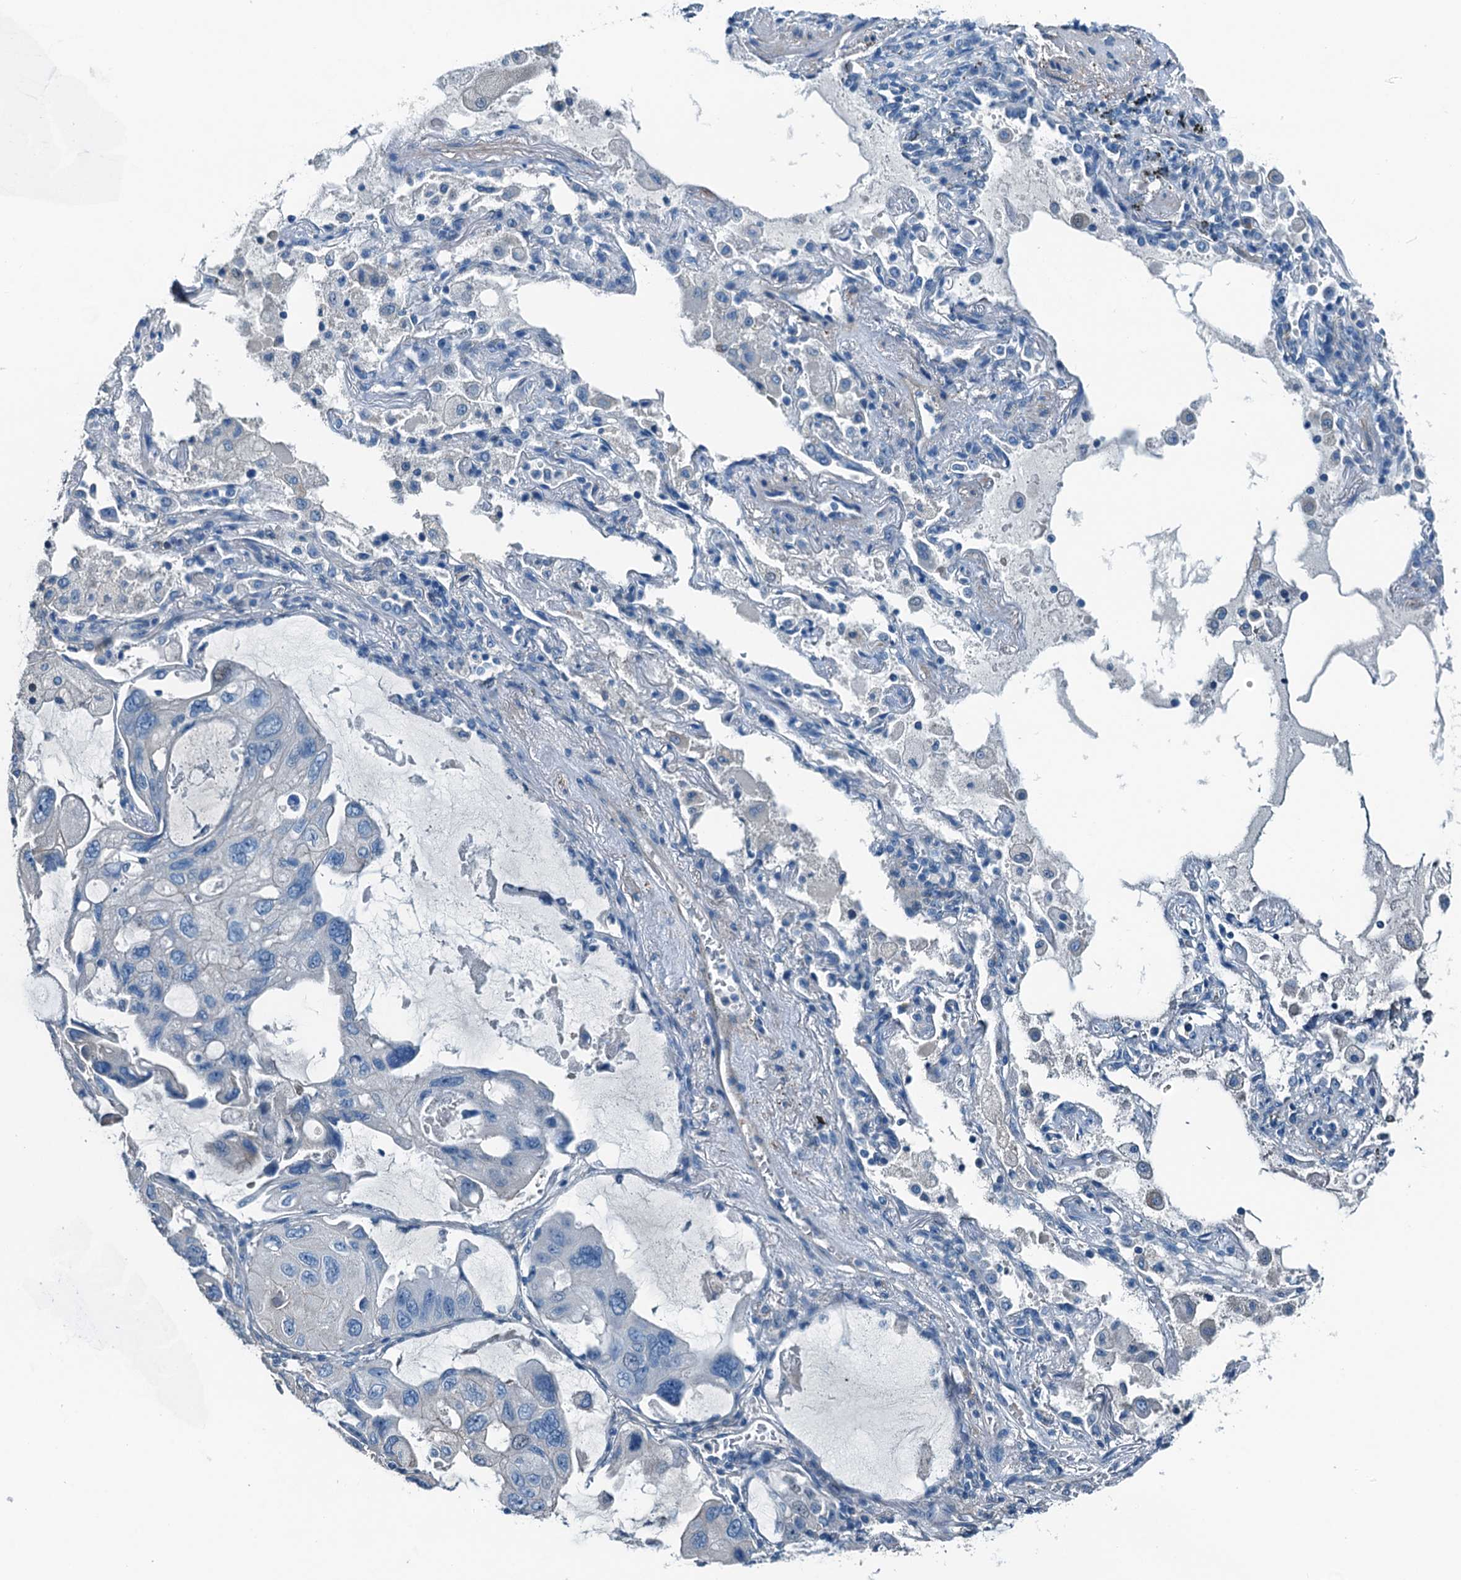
{"staining": {"intensity": "negative", "quantity": "none", "location": "none"}, "tissue": "lung cancer", "cell_type": "Tumor cells", "image_type": "cancer", "snomed": [{"axis": "morphology", "description": "Squamous cell carcinoma, NOS"}, {"axis": "topography", "description": "Lung"}], "caption": "Micrograph shows no significant protein staining in tumor cells of lung cancer (squamous cell carcinoma).", "gene": "RAB3IL1", "patient": {"sex": "female", "age": 73}}